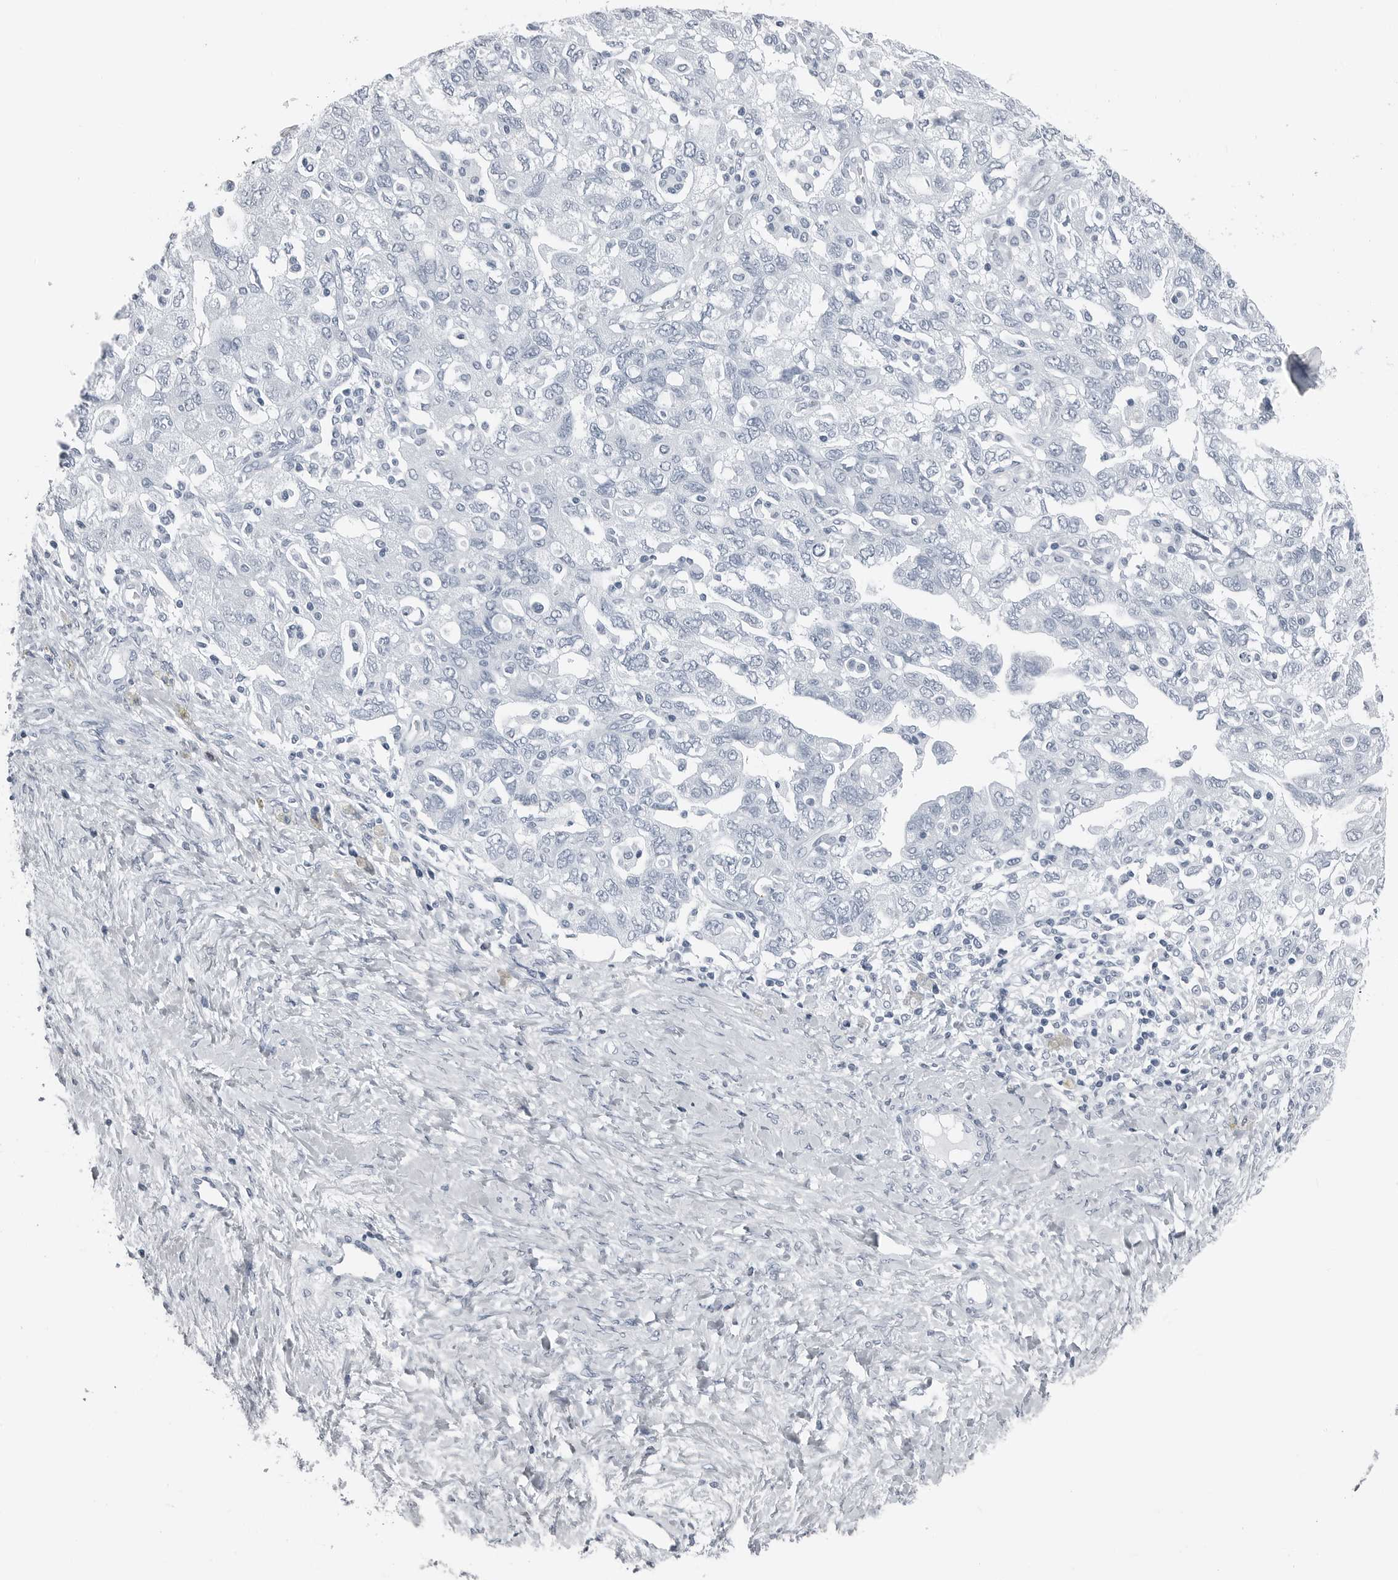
{"staining": {"intensity": "negative", "quantity": "none", "location": "none"}, "tissue": "ovarian cancer", "cell_type": "Tumor cells", "image_type": "cancer", "snomed": [{"axis": "morphology", "description": "Carcinoma, NOS"}, {"axis": "morphology", "description": "Cystadenocarcinoma, serous, NOS"}, {"axis": "topography", "description": "Ovary"}], "caption": "Immunohistochemistry (IHC) micrograph of neoplastic tissue: ovarian cancer stained with DAB demonstrates no significant protein staining in tumor cells.", "gene": "SPINK1", "patient": {"sex": "female", "age": 69}}